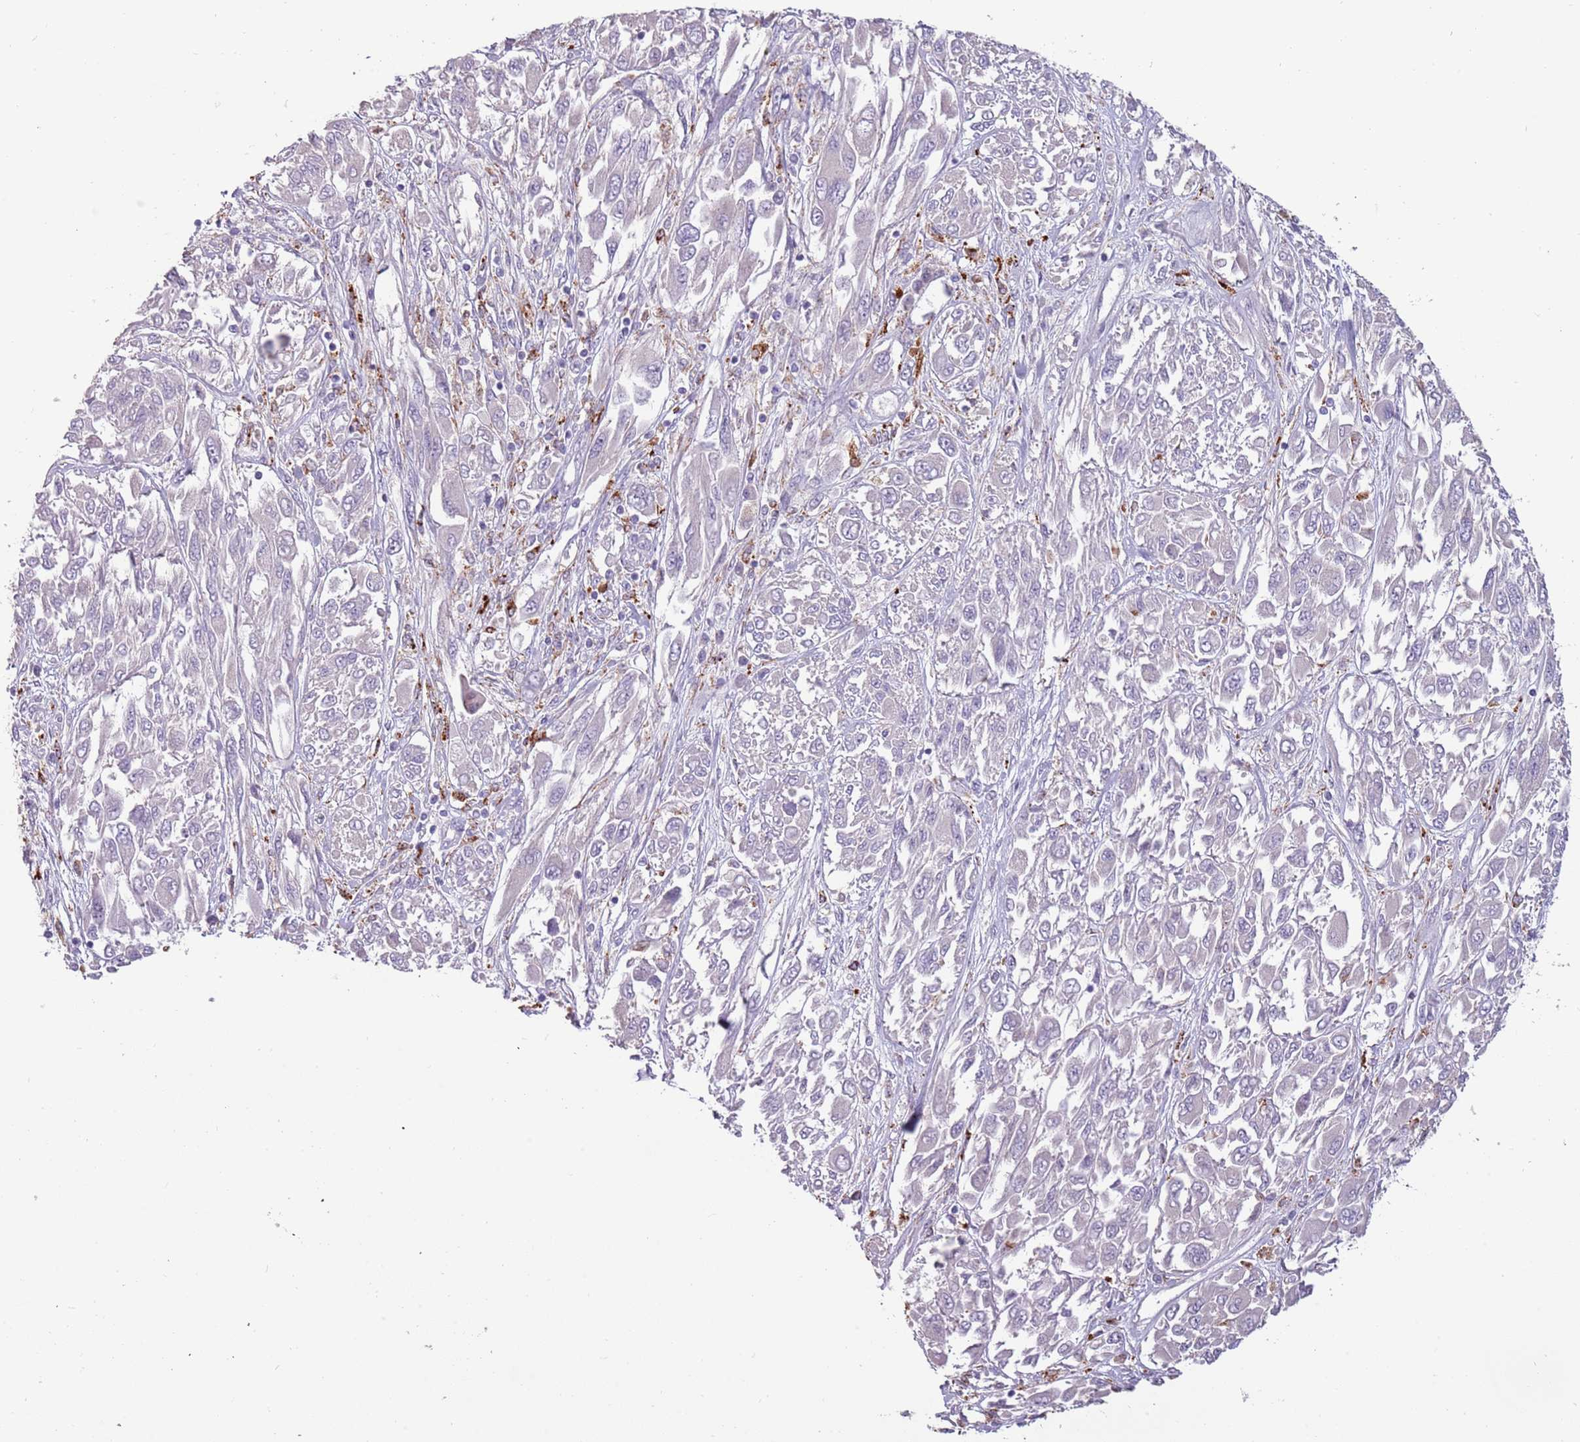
{"staining": {"intensity": "negative", "quantity": "none", "location": "none"}, "tissue": "melanoma", "cell_type": "Tumor cells", "image_type": "cancer", "snomed": [{"axis": "morphology", "description": "Malignant melanoma, NOS"}, {"axis": "topography", "description": "Skin"}], "caption": "Immunohistochemical staining of malignant melanoma displays no significant staining in tumor cells.", "gene": "NWD2", "patient": {"sex": "female", "age": 91}}